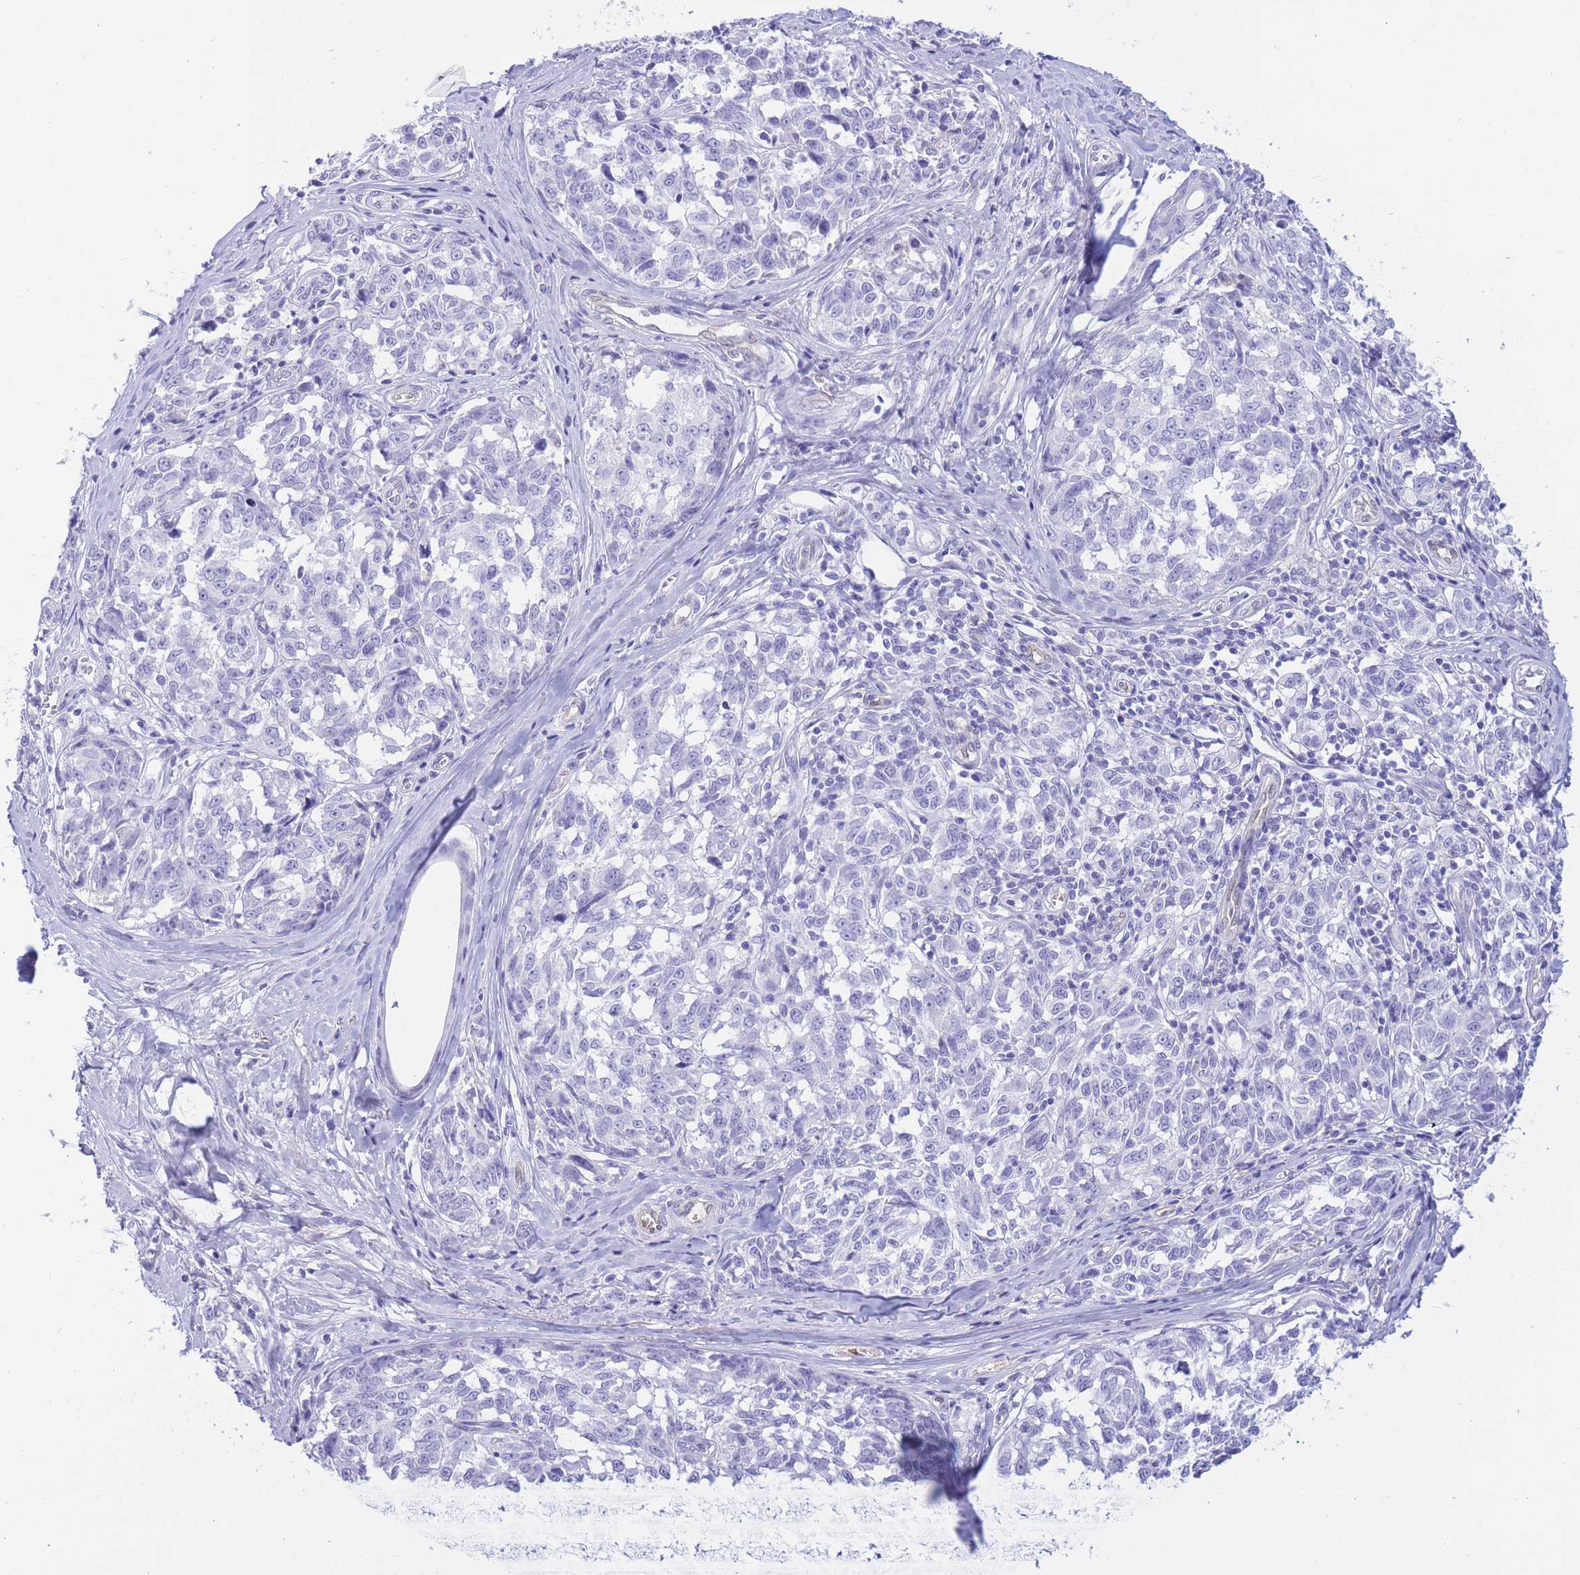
{"staining": {"intensity": "negative", "quantity": "none", "location": "none"}, "tissue": "melanoma", "cell_type": "Tumor cells", "image_type": "cancer", "snomed": [{"axis": "morphology", "description": "Normal tissue, NOS"}, {"axis": "morphology", "description": "Malignant melanoma, NOS"}, {"axis": "topography", "description": "Skin"}], "caption": "Tumor cells are negative for brown protein staining in melanoma.", "gene": "SULT1A1", "patient": {"sex": "female", "age": 64}}